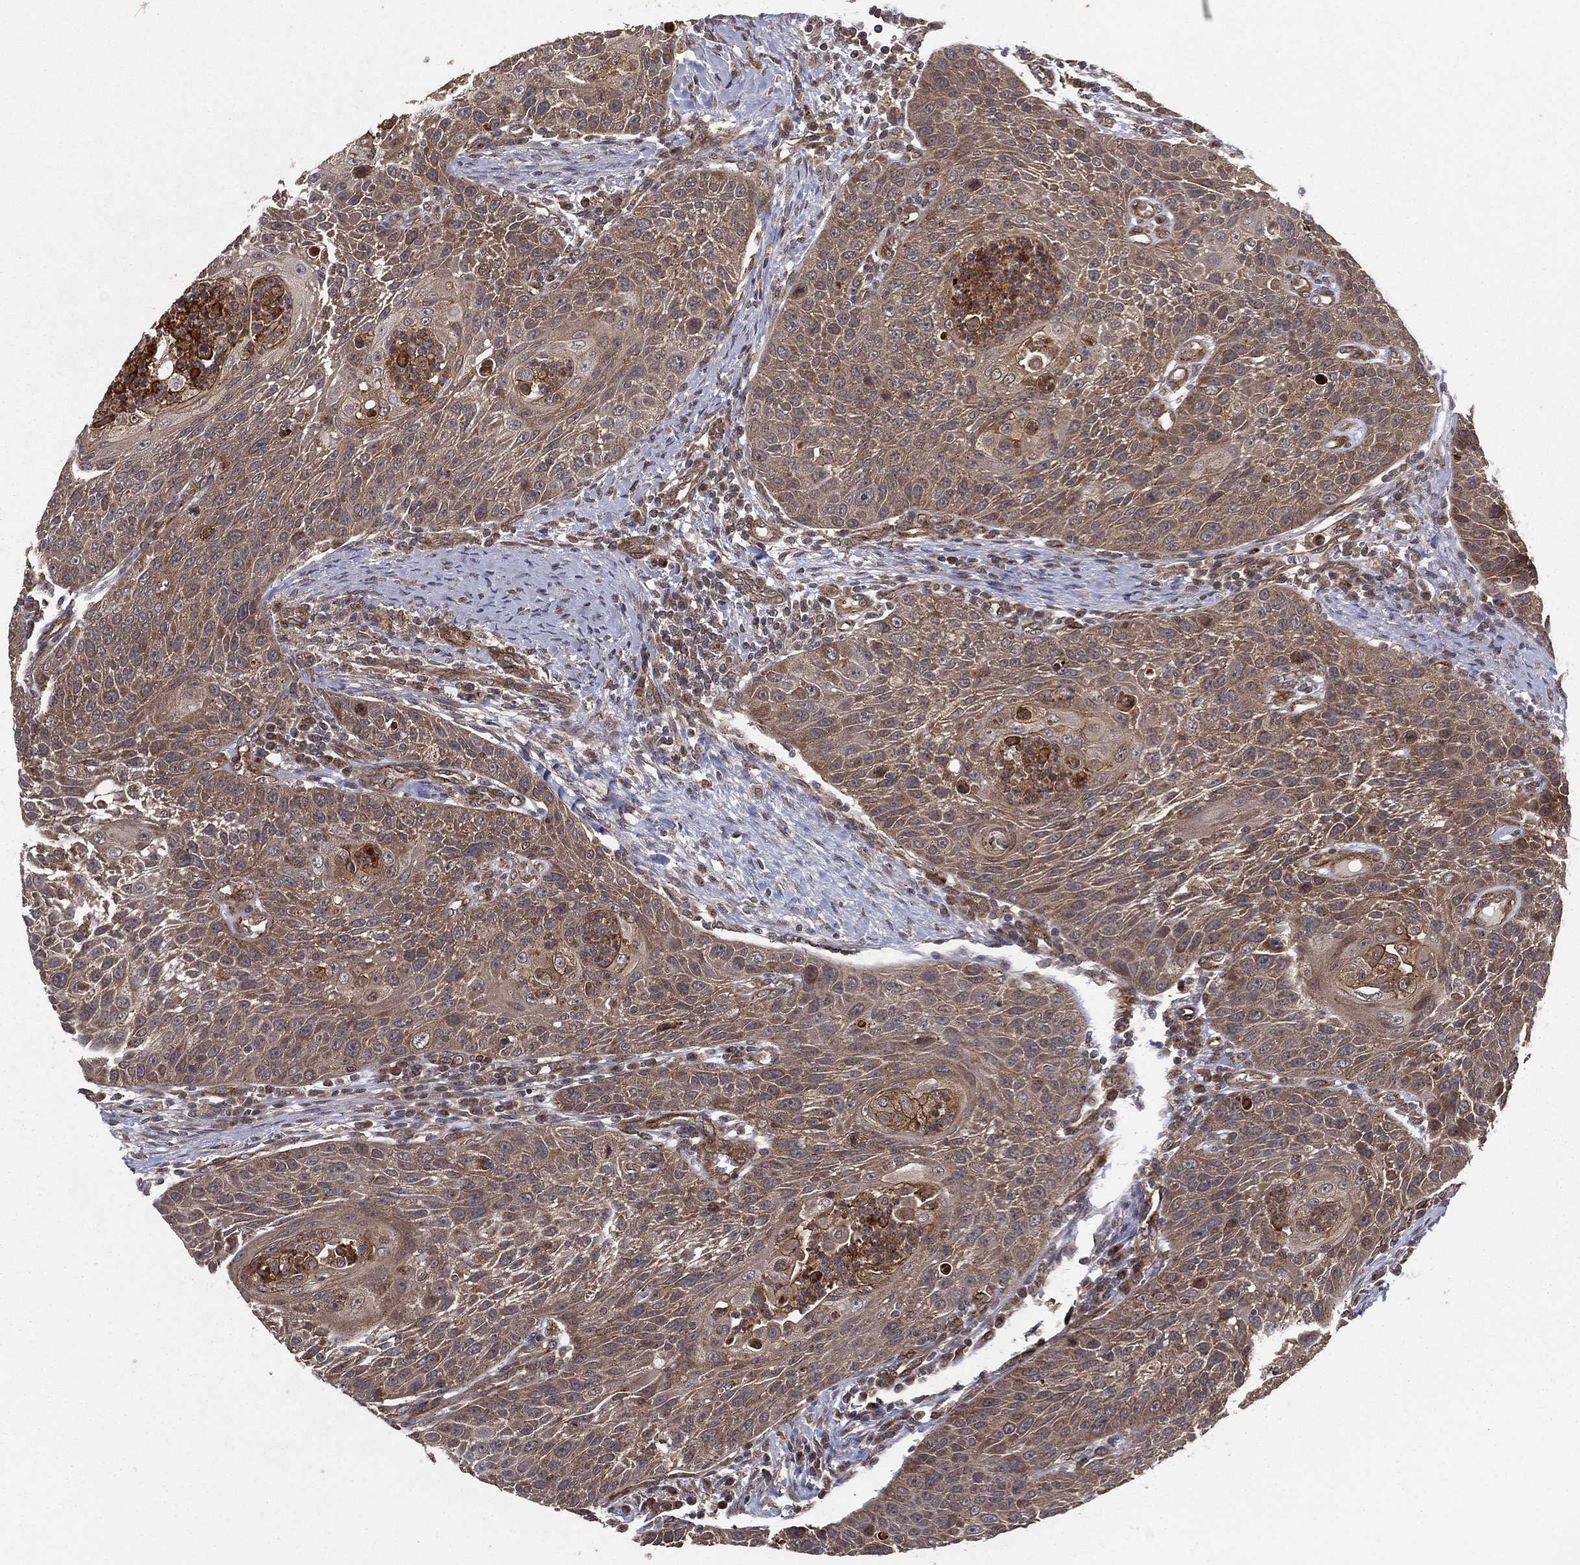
{"staining": {"intensity": "moderate", "quantity": ">75%", "location": "cytoplasmic/membranous"}, "tissue": "head and neck cancer", "cell_type": "Tumor cells", "image_type": "cancer", "snomed": [{"axis": "morphology", "description": "Squamous cell carcinoma, NOS"}, {"axis": "topography", "description": "Head-Neck"}], "caption": "Head and neck cancer stained with a protein marker shows moderate staining in tumor cells.", "gene": "UACA", "patient": {"sex": "male", "age": 69}}